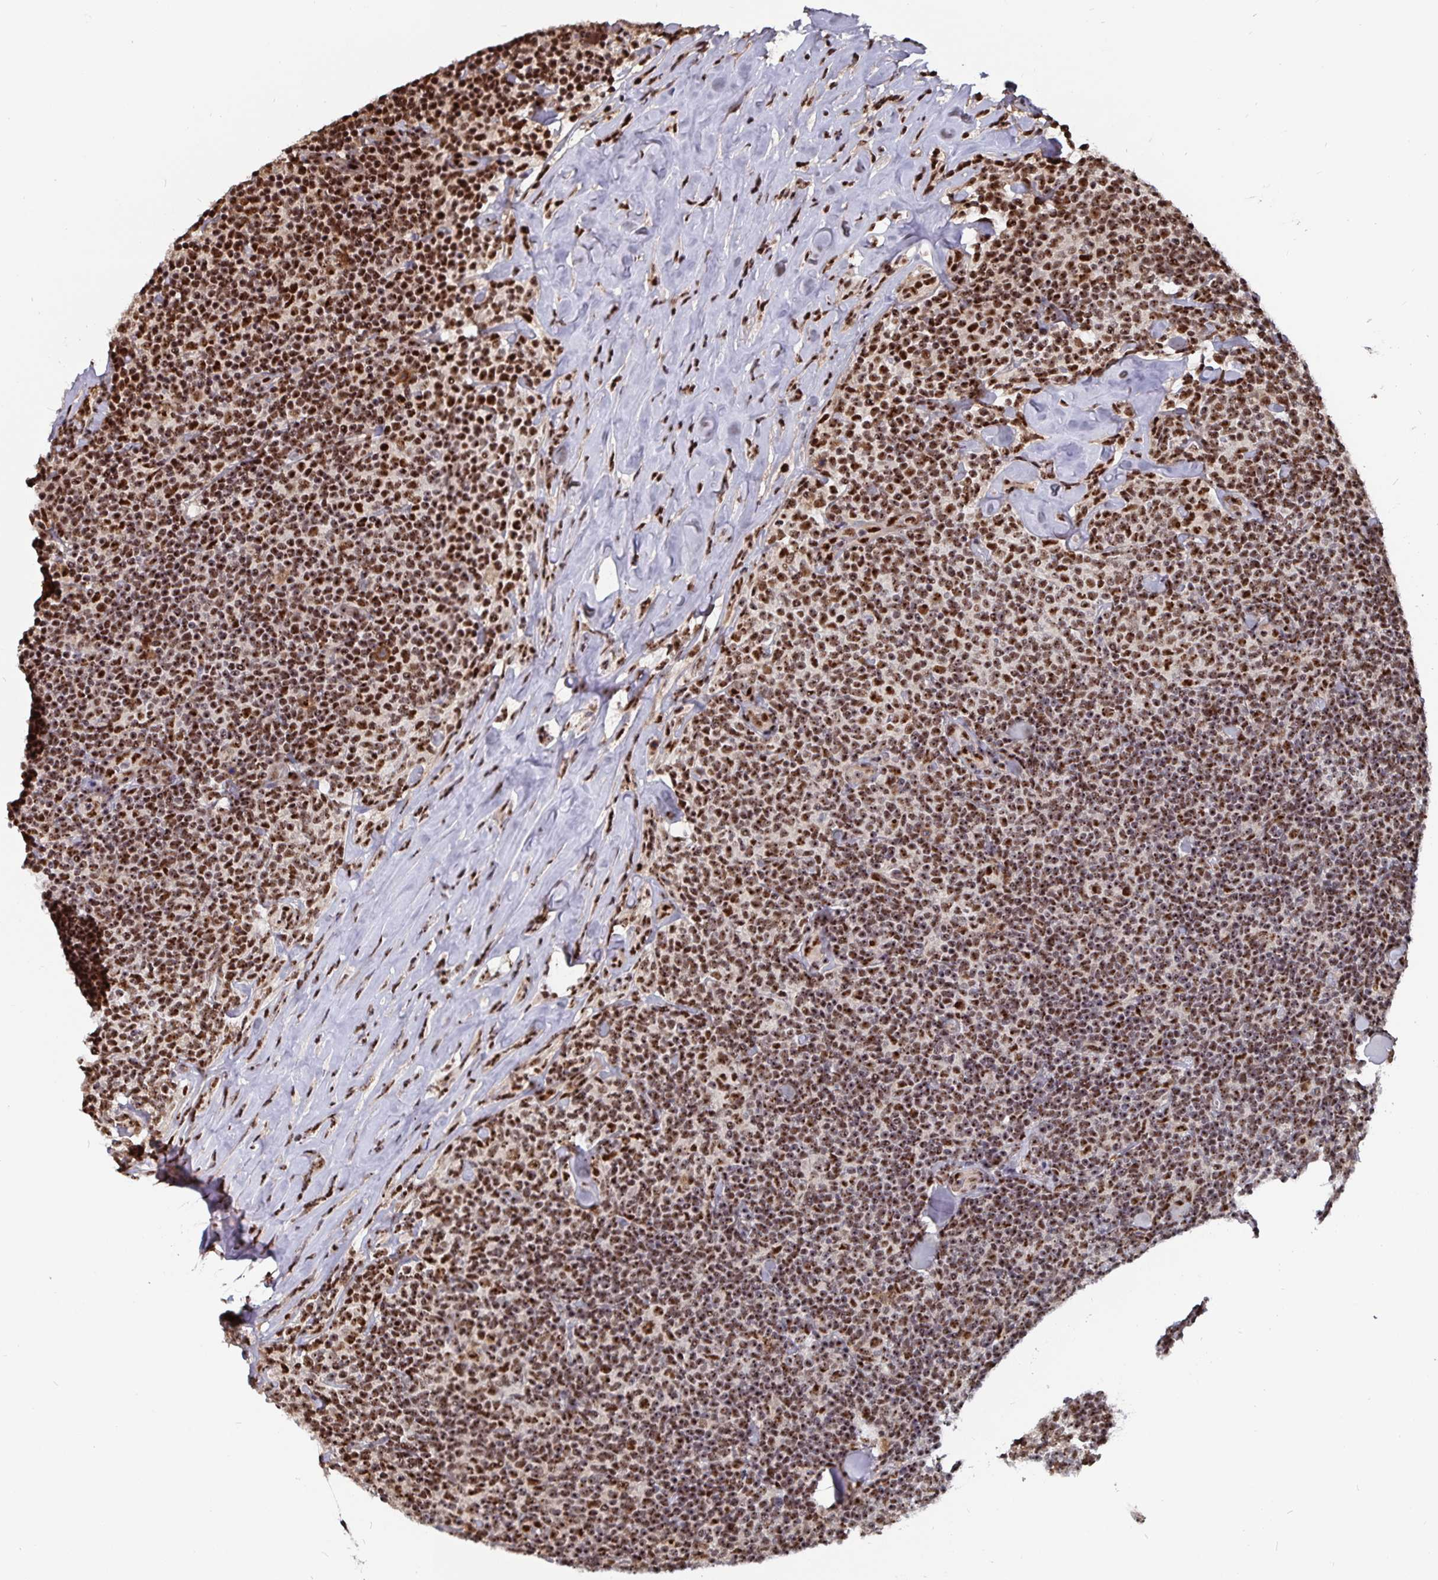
{"staining": {"intensity": "strong", "quantity": ">75%", "location": "nuclear"}, "tissue": "lymphoma", "cell_type": "Tumor cells", "image_type": "cancer", "snomed": [{"axis": "morphology", "description": "Malignant lymphoma, non-Hodgkin's type, Low grade"}, {"axis": "topography", "description": "Lymph node"}], "caption": "There is high levels of strong nuclear positivity in tumor cells of malignant lymphoma, non-Hodgkin's type (low-grade), as demonstrated by immunohistochemical staining (brown color).", "gene": "LAS1L", "patient": {"sex": "female", "age": 56}}